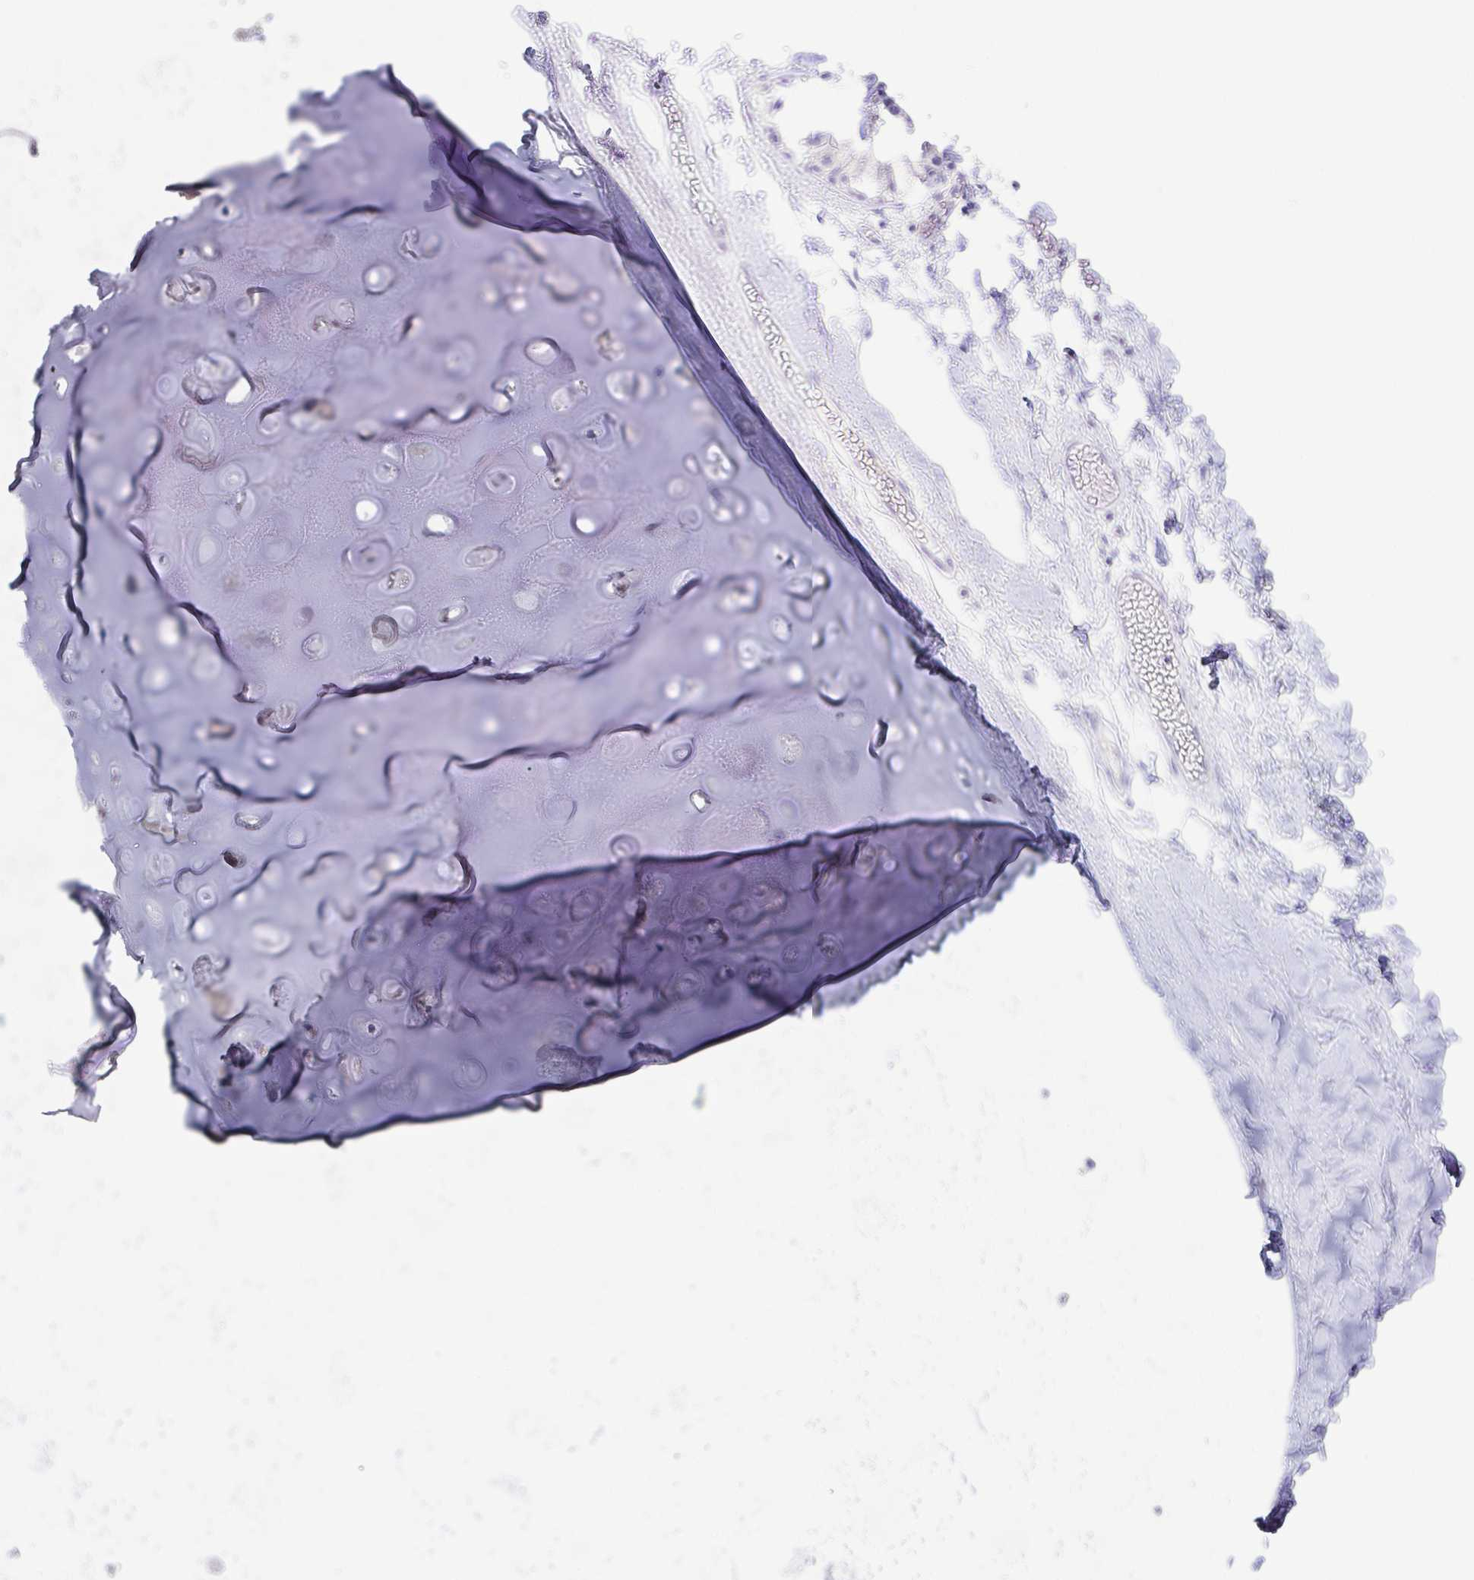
{"staining": {"intensity": "negative", "quantity": "none", "location": "none"}, "tissue": "adipose tissue", "cell_type": "Adipocytes", "image_type": "normal", "snomed": [{"axis": "morphology", "description": "Normal tissue, NOS"}, {"axis": "topography", "description": "Cartilage tissue"}, {"axis": "topography", "description": "Bronchus"}, {"axis": "topography", "description": "Peripheral nerve tissue"}], "caption": "IHC histopathology image of benign adipose tissue: human adipose tissue stained with DAB (3,3'-diaminobenzidine) shows no significant protein positivity in adipocytes.", "gene": "HTR2A", "patient": {"sex": "male", "age": 67}}